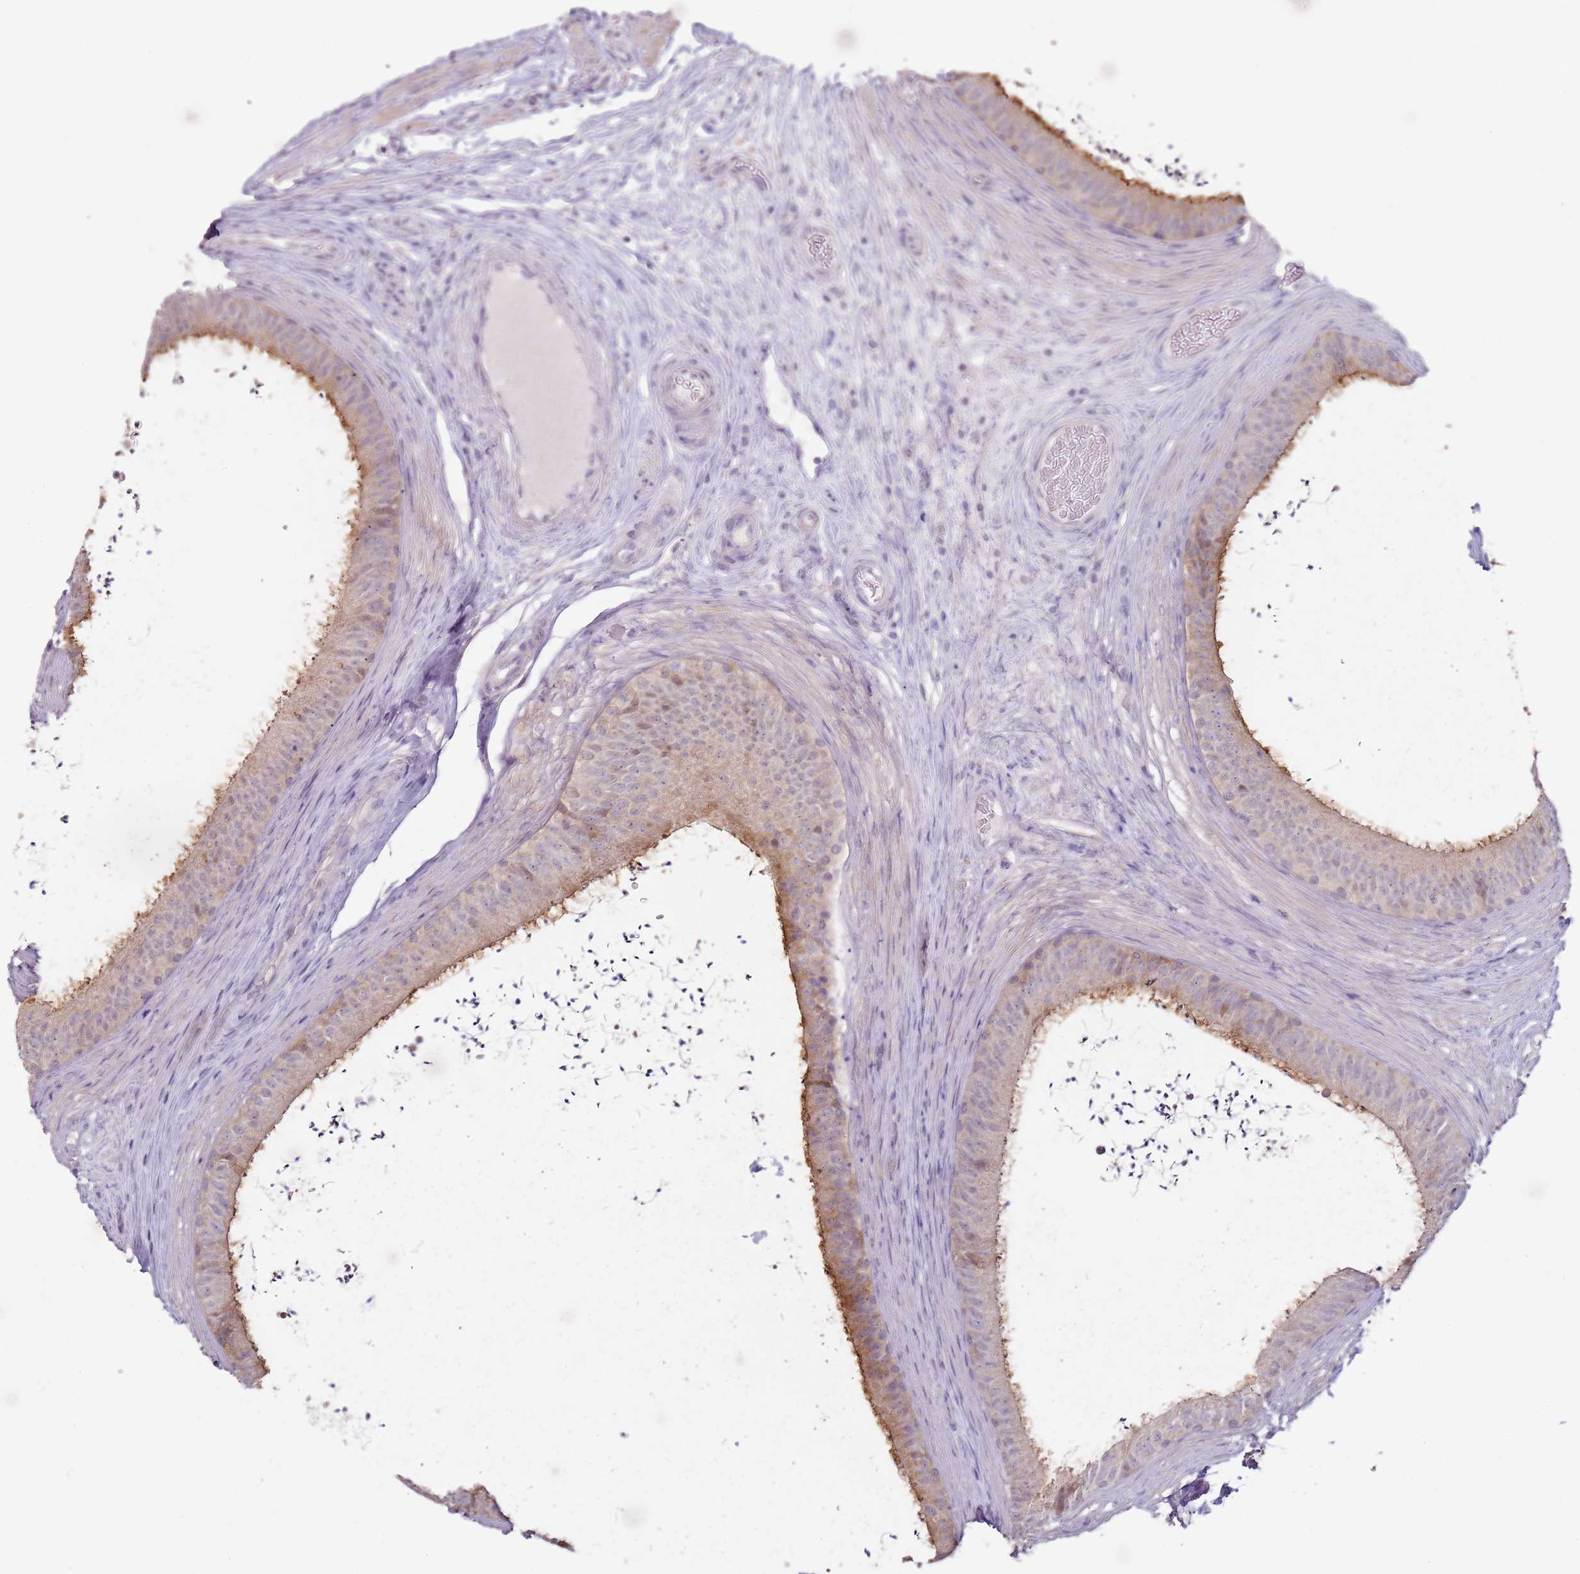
{"staining": {"intensity": "strong", "quantity": "25%-75%", "location": "cytoplasmic/membranous"}, "tissue": "epididymis", "cell_type": "Glandular cells", "image_type": "normal", "snomed": [{"axis": "morphology", "description": "Normal tissue, NOS"}, {"axis": "topography", "description": "Testis"}, {"axis": "topography", "description": "Epididymis"}], "caption": "Protein expression analysis of normal epididymis reveals strong cytoplasmic/membranous positivity in approximately 25%-75% of glandular cells.", "gene": "MDH1", "patient": {"sex": "male", "age": 41}}